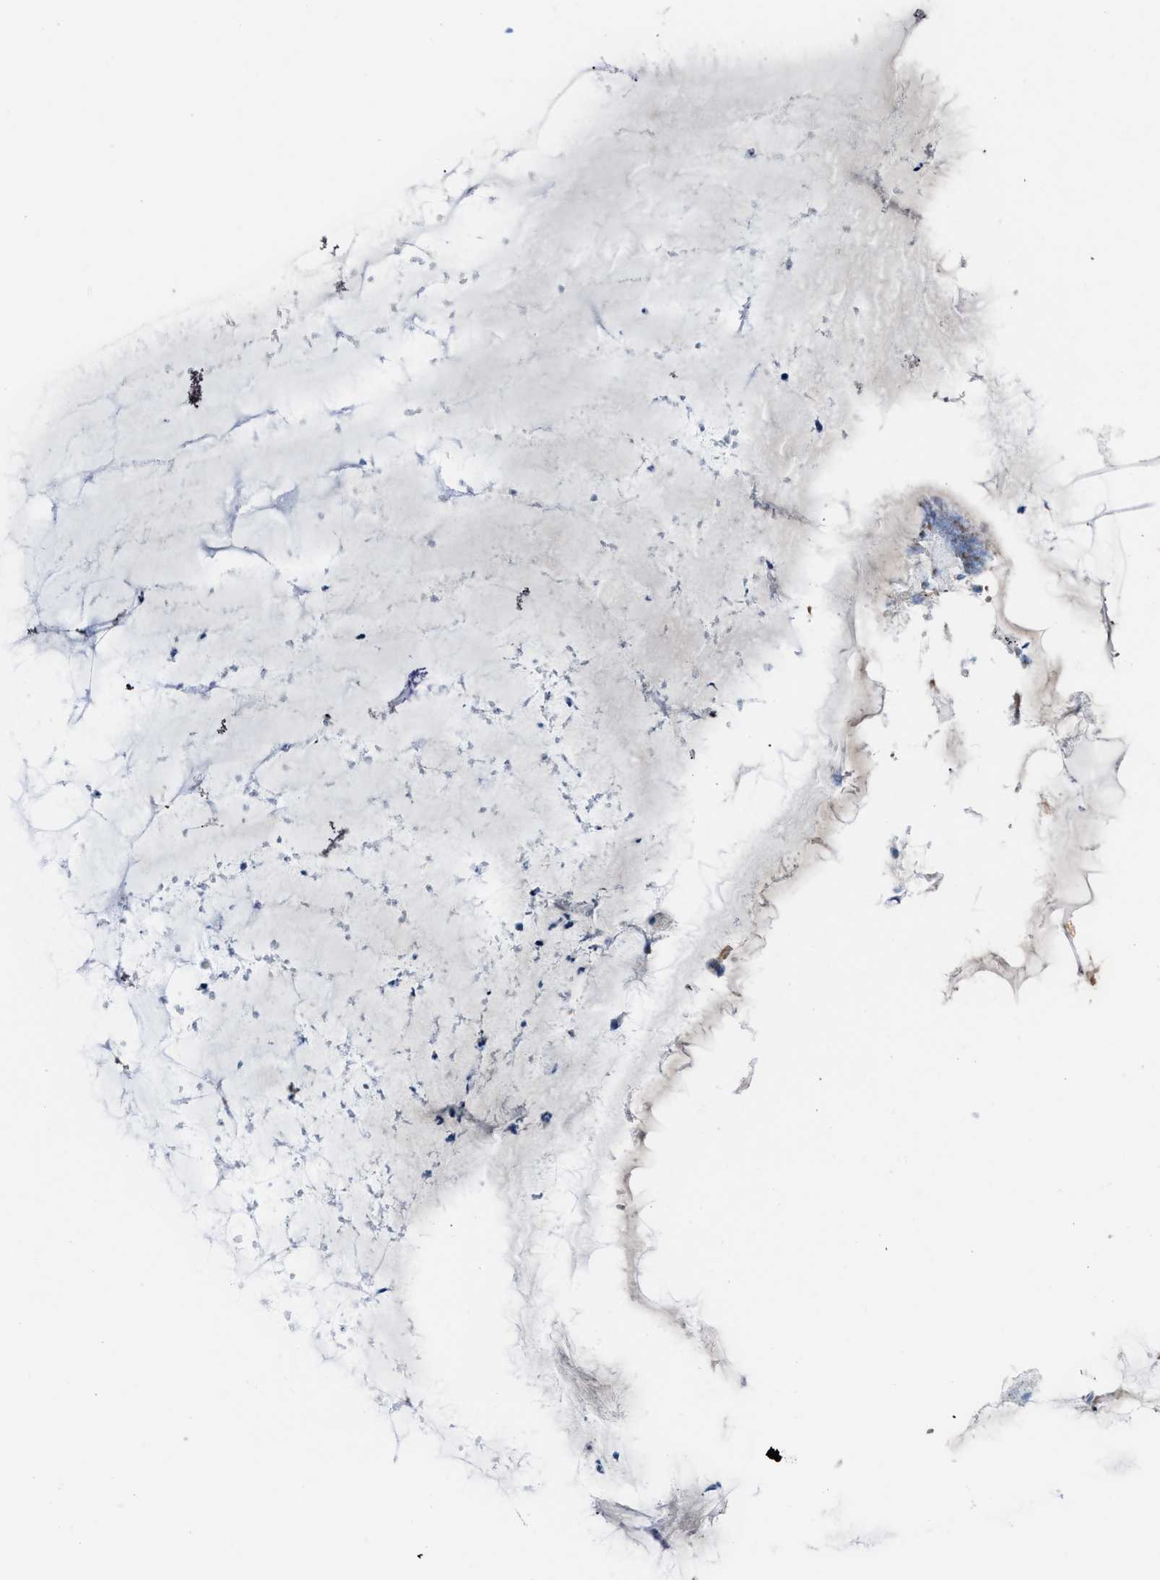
{"staining": {"intensity": "moderate", "quantity": ">75%", "location": "cytoplasmic/membranous"}, "tissue": "nasopharynx", "cell_type": "Respiratory epithelial cells", "image_type": "normal", "snomed": [{"axis": "morphology", "description": "Normal tissue, NOS"}, {"axis": "topography", "description": "Nasopharynx"}], "caption": "Nasopharynx was stained to show a protein in brown. There is medium levels of moderate cytoplasmic/membranous expression in about >75% of respiratory epithelial cells. (Stains: DAB in brown, nuclei in blue, Microscopy: brightfield microscopy at high magnification).", "gene": "MYO18A", "patient": {"sex": "male", "age": 21}}